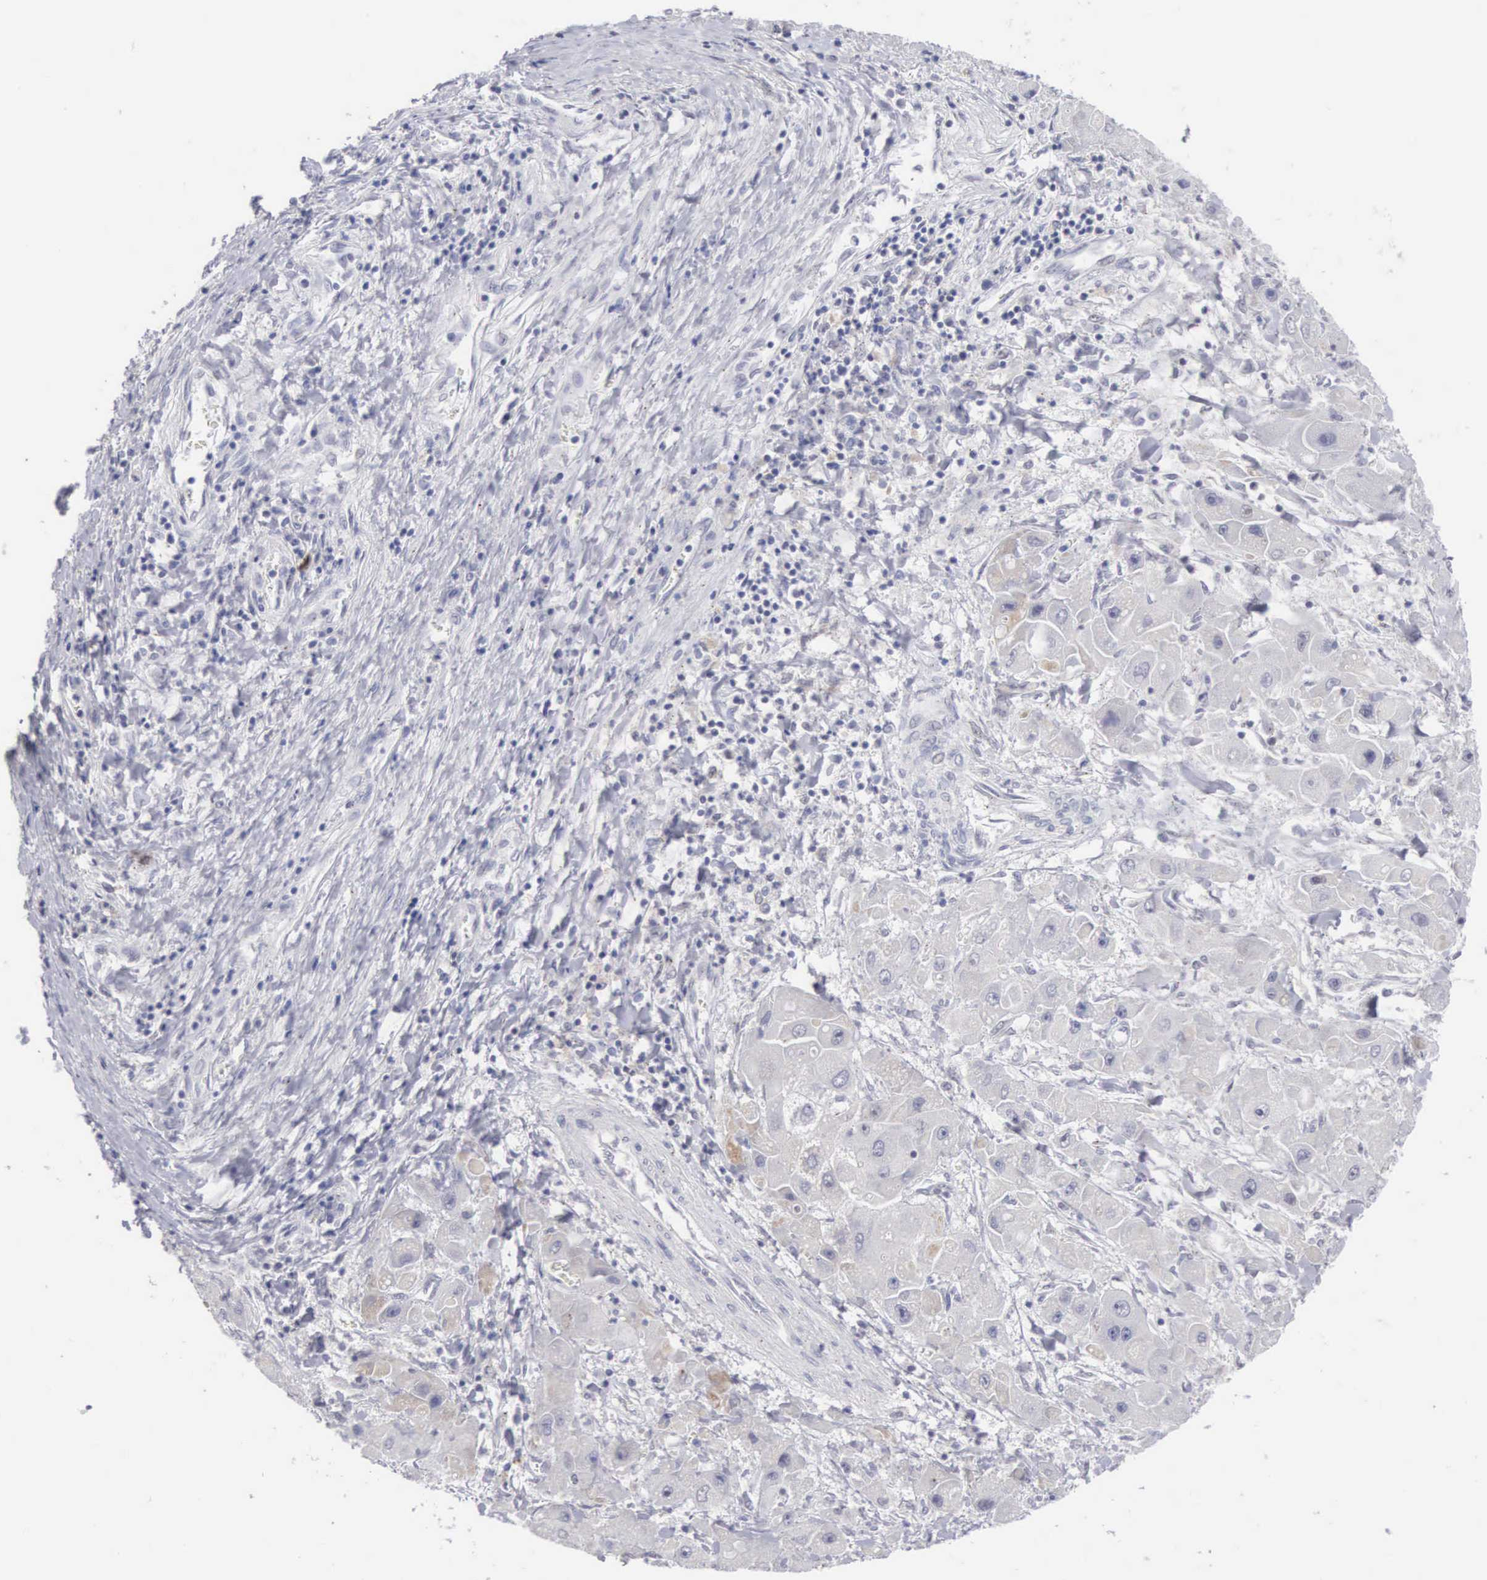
{"staining": {"intensity": "negative", "quantity": "none", "location": "none"}, "tissue": "liver cancer", "cell_type": "Tumor cells", "image_type": "cancer", "snomed": [{"axis": "morphology", "description": "Carcinoma, Hepatocellular, NOS"}, {"axis": "topography", "description": "Liver"}], "caption": "Human liver cancer stained for a protein using immunohistochemistry (IHC) displays no positivity in tumor cells.", "gene": "MNAT1", "patient": {"sex": "male", "age": 24}}